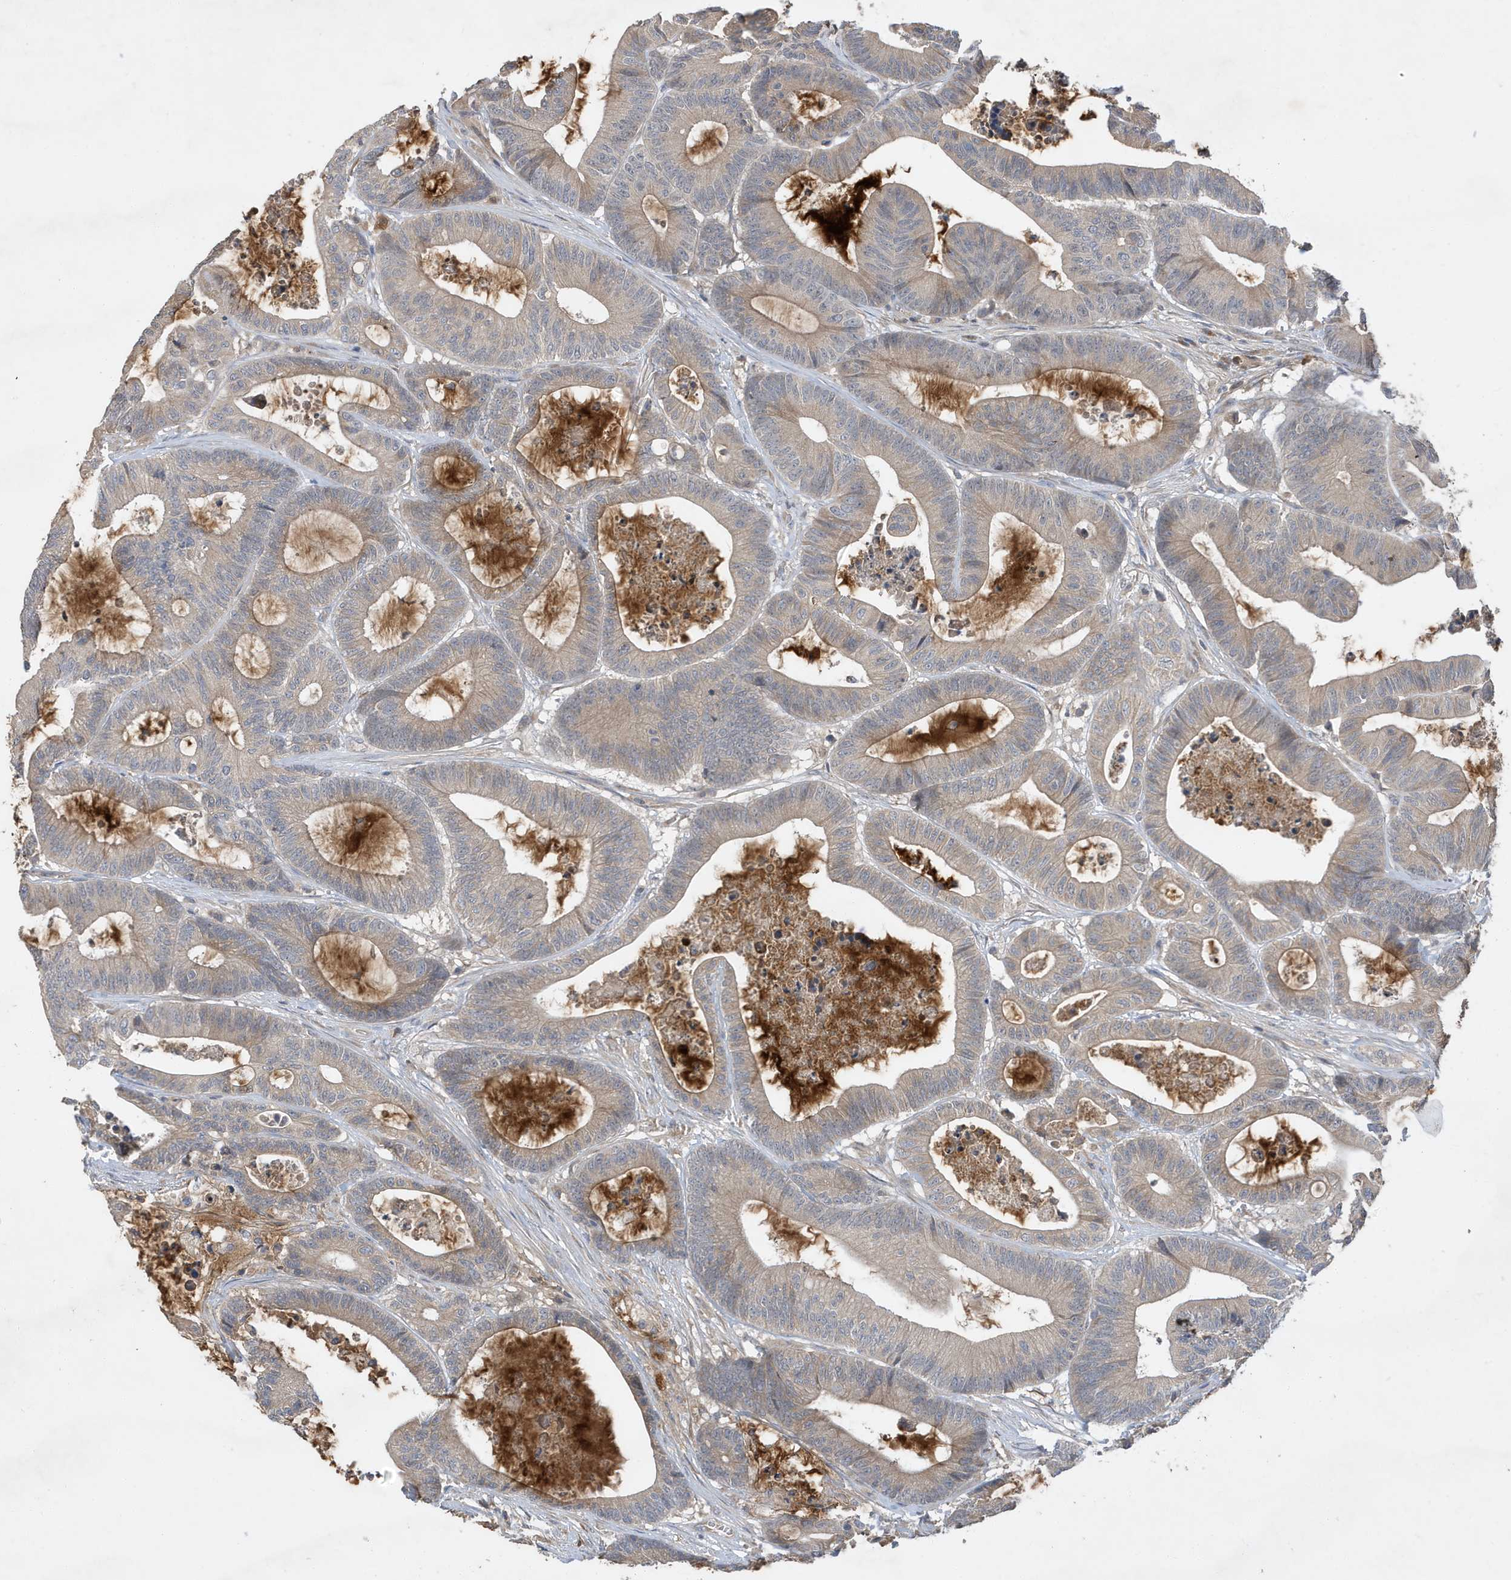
{"staining": {"intensity": "weak", "quantity": "<25%", "location": "cytoplasmic/membranous"}, "tissue": "colorectal cancer", "cell_type": "Tumor cells", "image_type": "cancer", "snomed": [{"axis": "morphology", "description": "Adenocarcinoma, NOS"}, {"axis": "topography", "description": "Colon"}], "caption": "The histopathology image displays no staining of tumor cells in colorectal adenocarcinoma.", "gene": "LAPTM4A", "patient": {"sex": "female", "age": 84}}